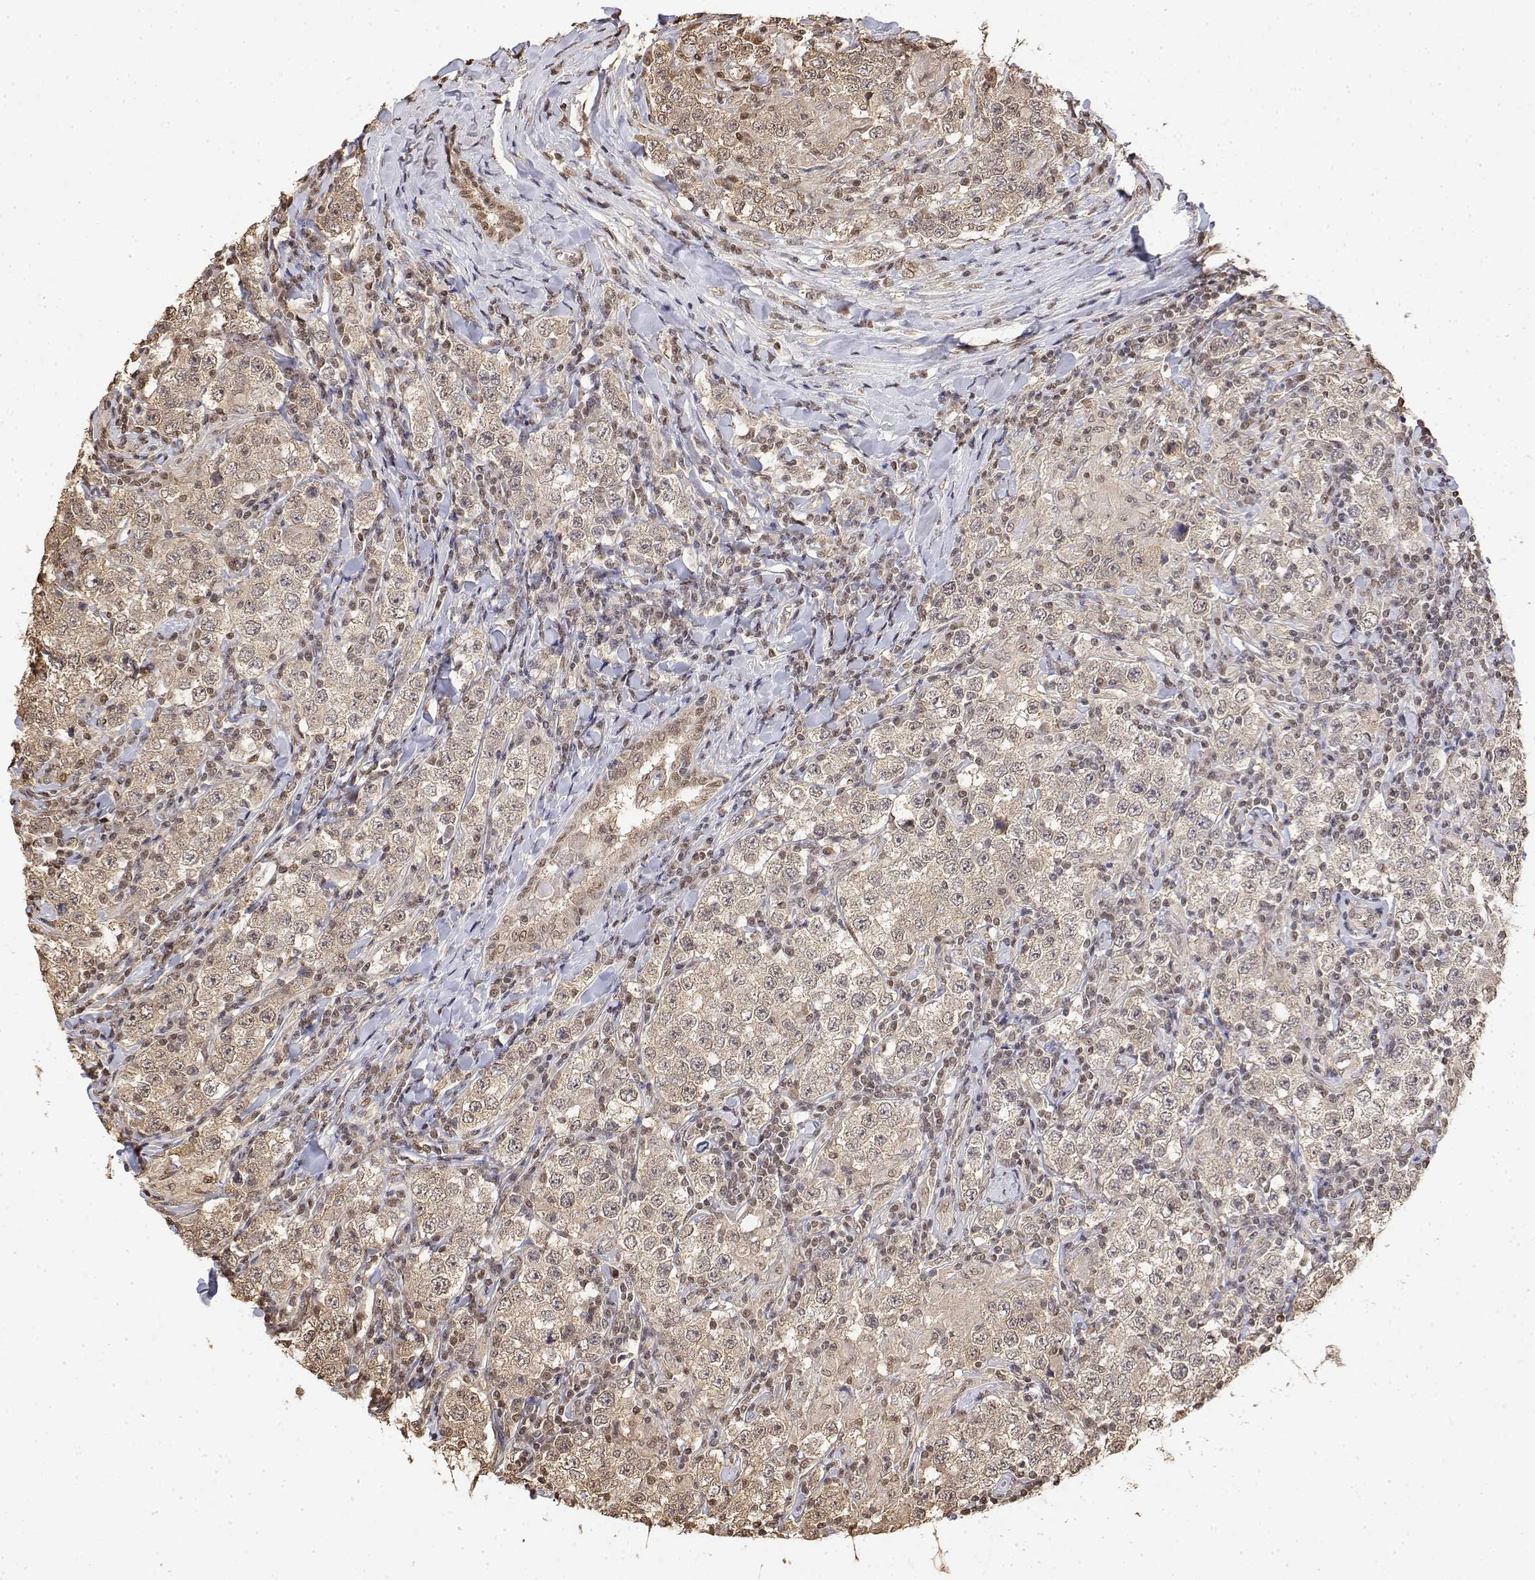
{"staining": {"intensity": "weak", "quantity": ">75%", "location": "cytoplasmic/membranous,nuclear"}, "tissue": "testis cancer", "cell_type": "Tumor cells", "image_type": "cancer", "snomed": [{"axis": "morphology", "description": "Seminoma, NOS"}, {"axis": "morphology", "description": "Carcinoma, Embryonal, NOS"}, {"axis": "topography", "description": "Testis"}], "caption": "Immunohistochemistry histopathology image of neoplastic tissue: human testis cancer (seminoma) stained using IHC exhibits low levels of weak protein expression localized specifically in the cytoplasmic/membranous and nuclear of tumor cells, appearing as a cytoplasmic/membranous and nuclear brown color.", "gene": "TPI1", "patient": {"sex": "male", "age": 41}}